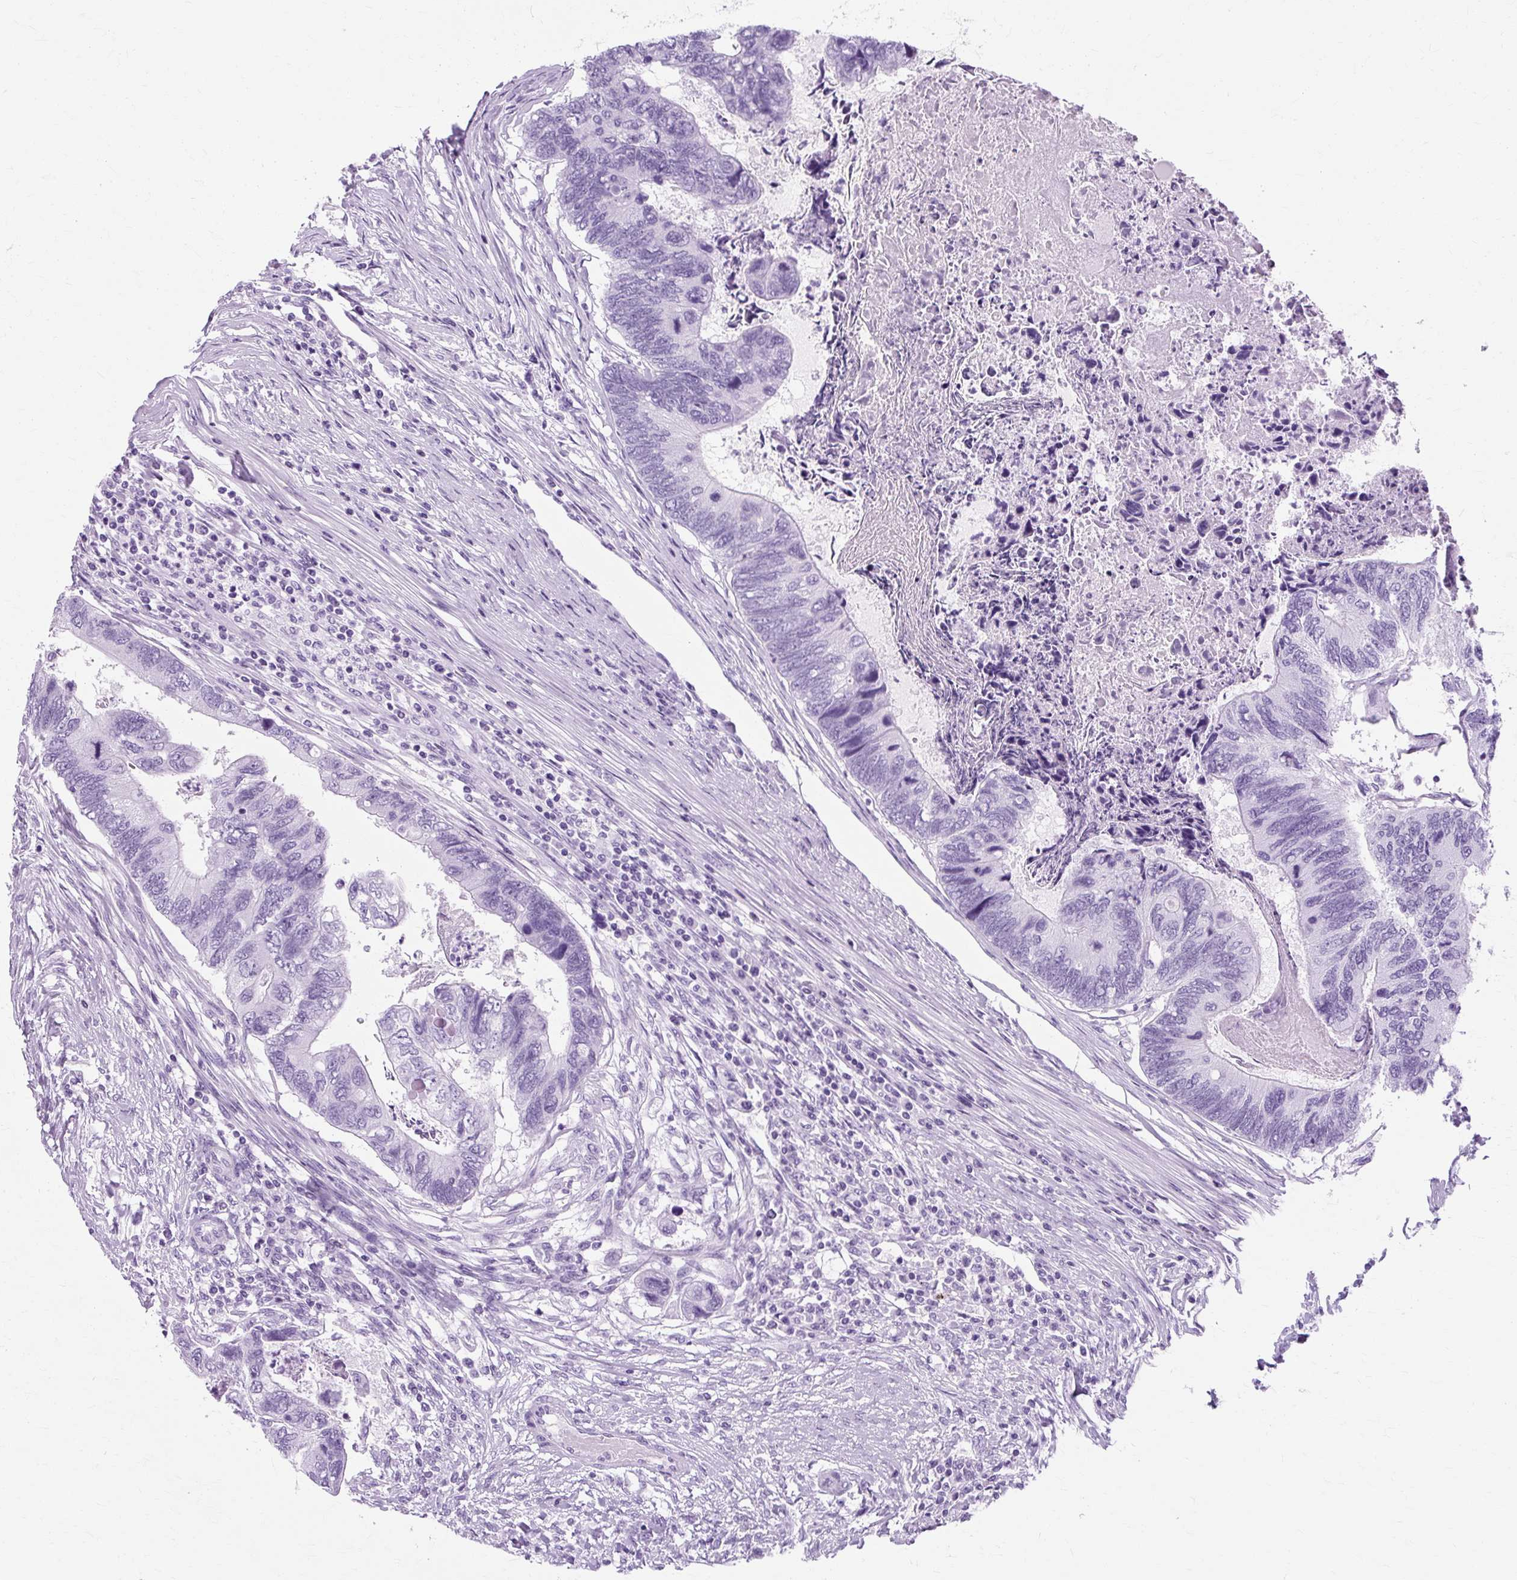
{"staining": {"intensity": "negative", "quantity": "none", "location": "none"}, "tissue": "colorectal cancer", "cell_type": "Tumor cells", "image_type": "cancer", "snomed": [{"axis": "morphology", "description": "Adenocarcinoma, NOS"}, {"axis": "topography", "description": "Colon"}], "caption": "There is no significant positivity in tumor cells of adenocarcinoma (colorectal).", "gene": "TMEM89", "patient": {"sex": "female", "age": 67}}